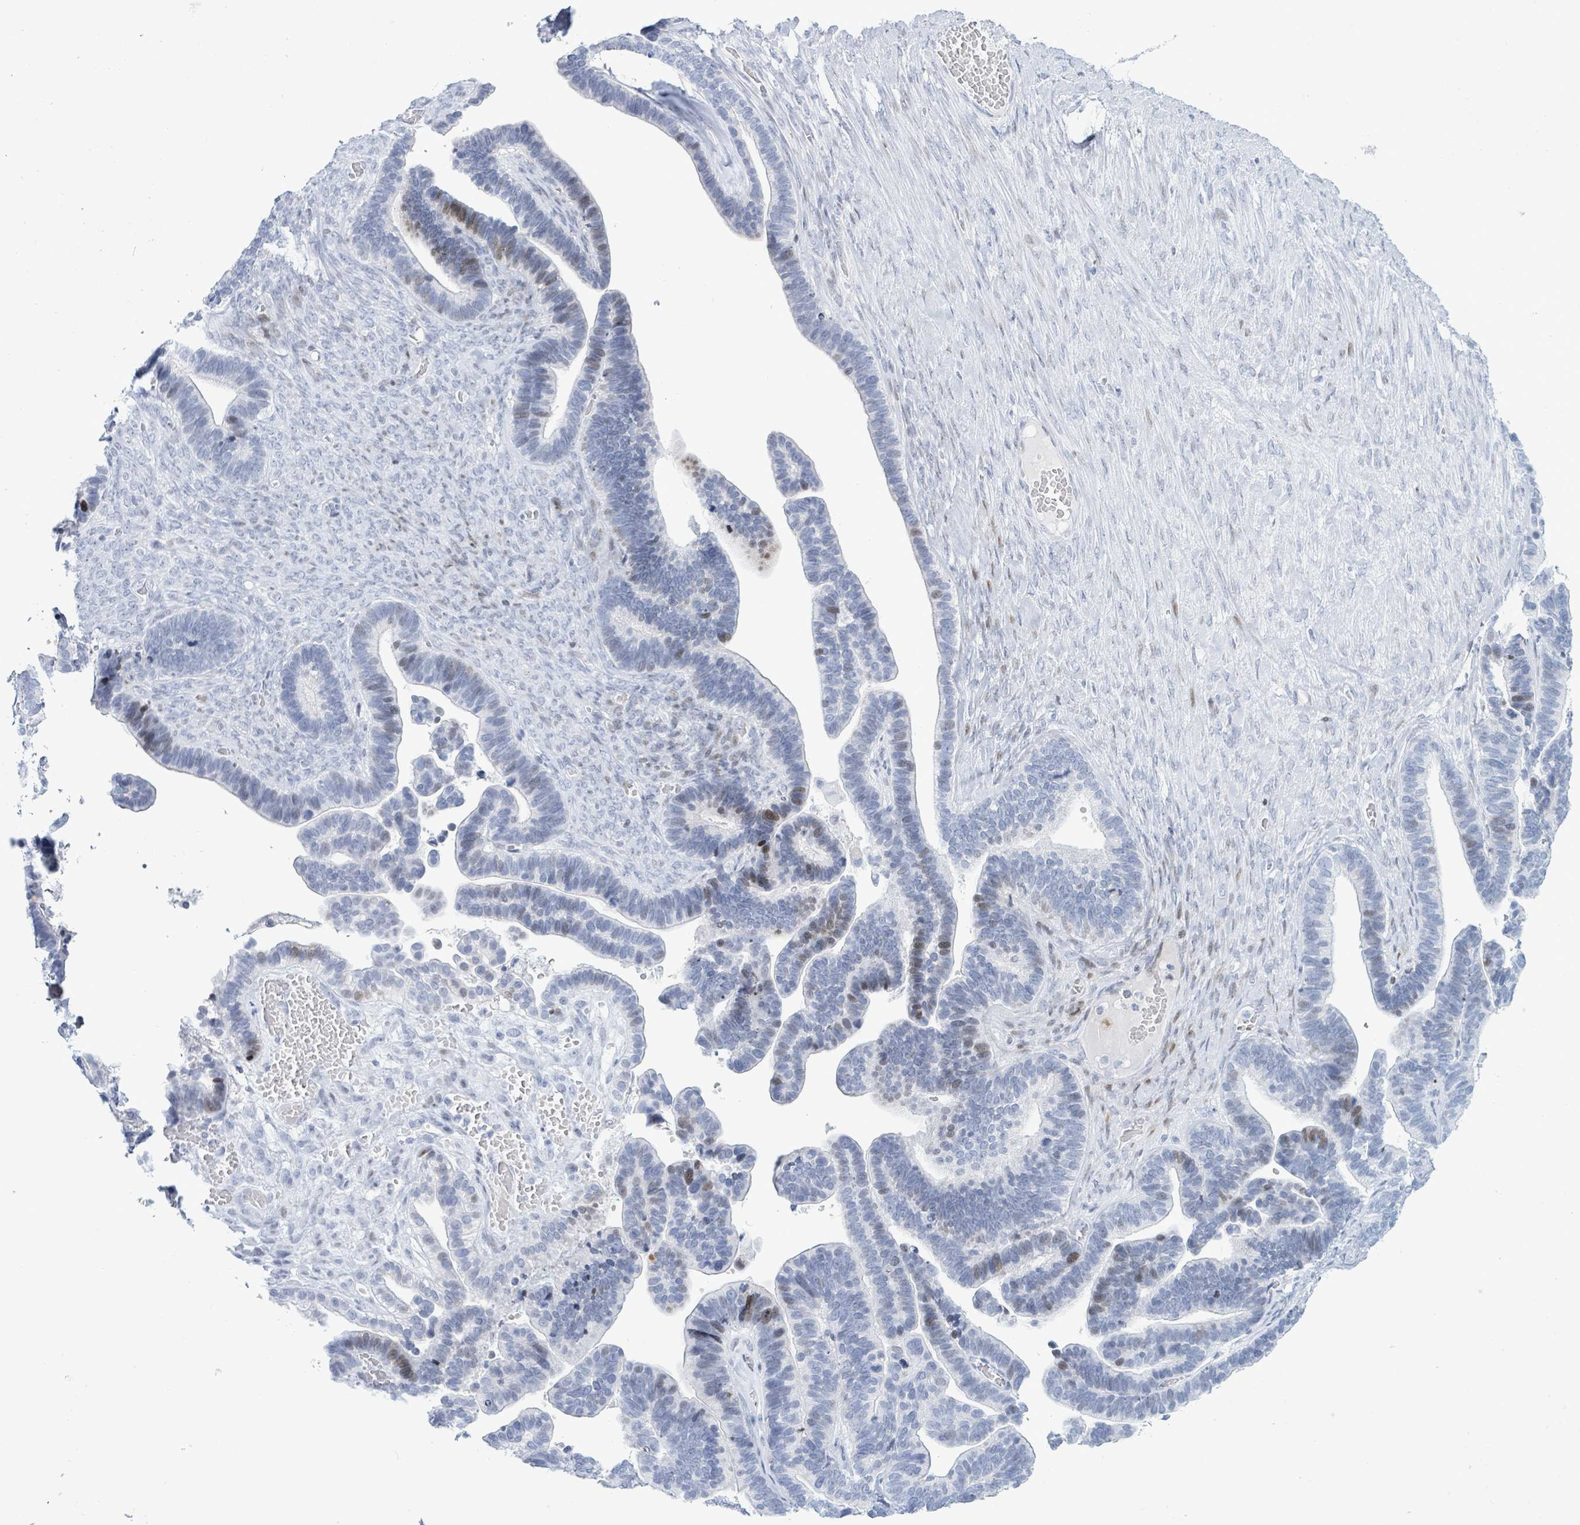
{"staining": {"intensity": "weak", "quantity": "<25%", "location": "nuclear"}, "tissue": "ovarian cancer", "cell_type": "Tumor cells", "image_type": "cancer", "snomed": [{"axis": "morphology", "description": "Cystadenocarcinoma, serous, NOS"}, {"axis": "topography", "description": "Ovary"}], "caption": "Tumor cells are negative for protein expression in human ovarian cancer.", "gene": "MALL", "patient": {"sex": "female", "age": 56}}